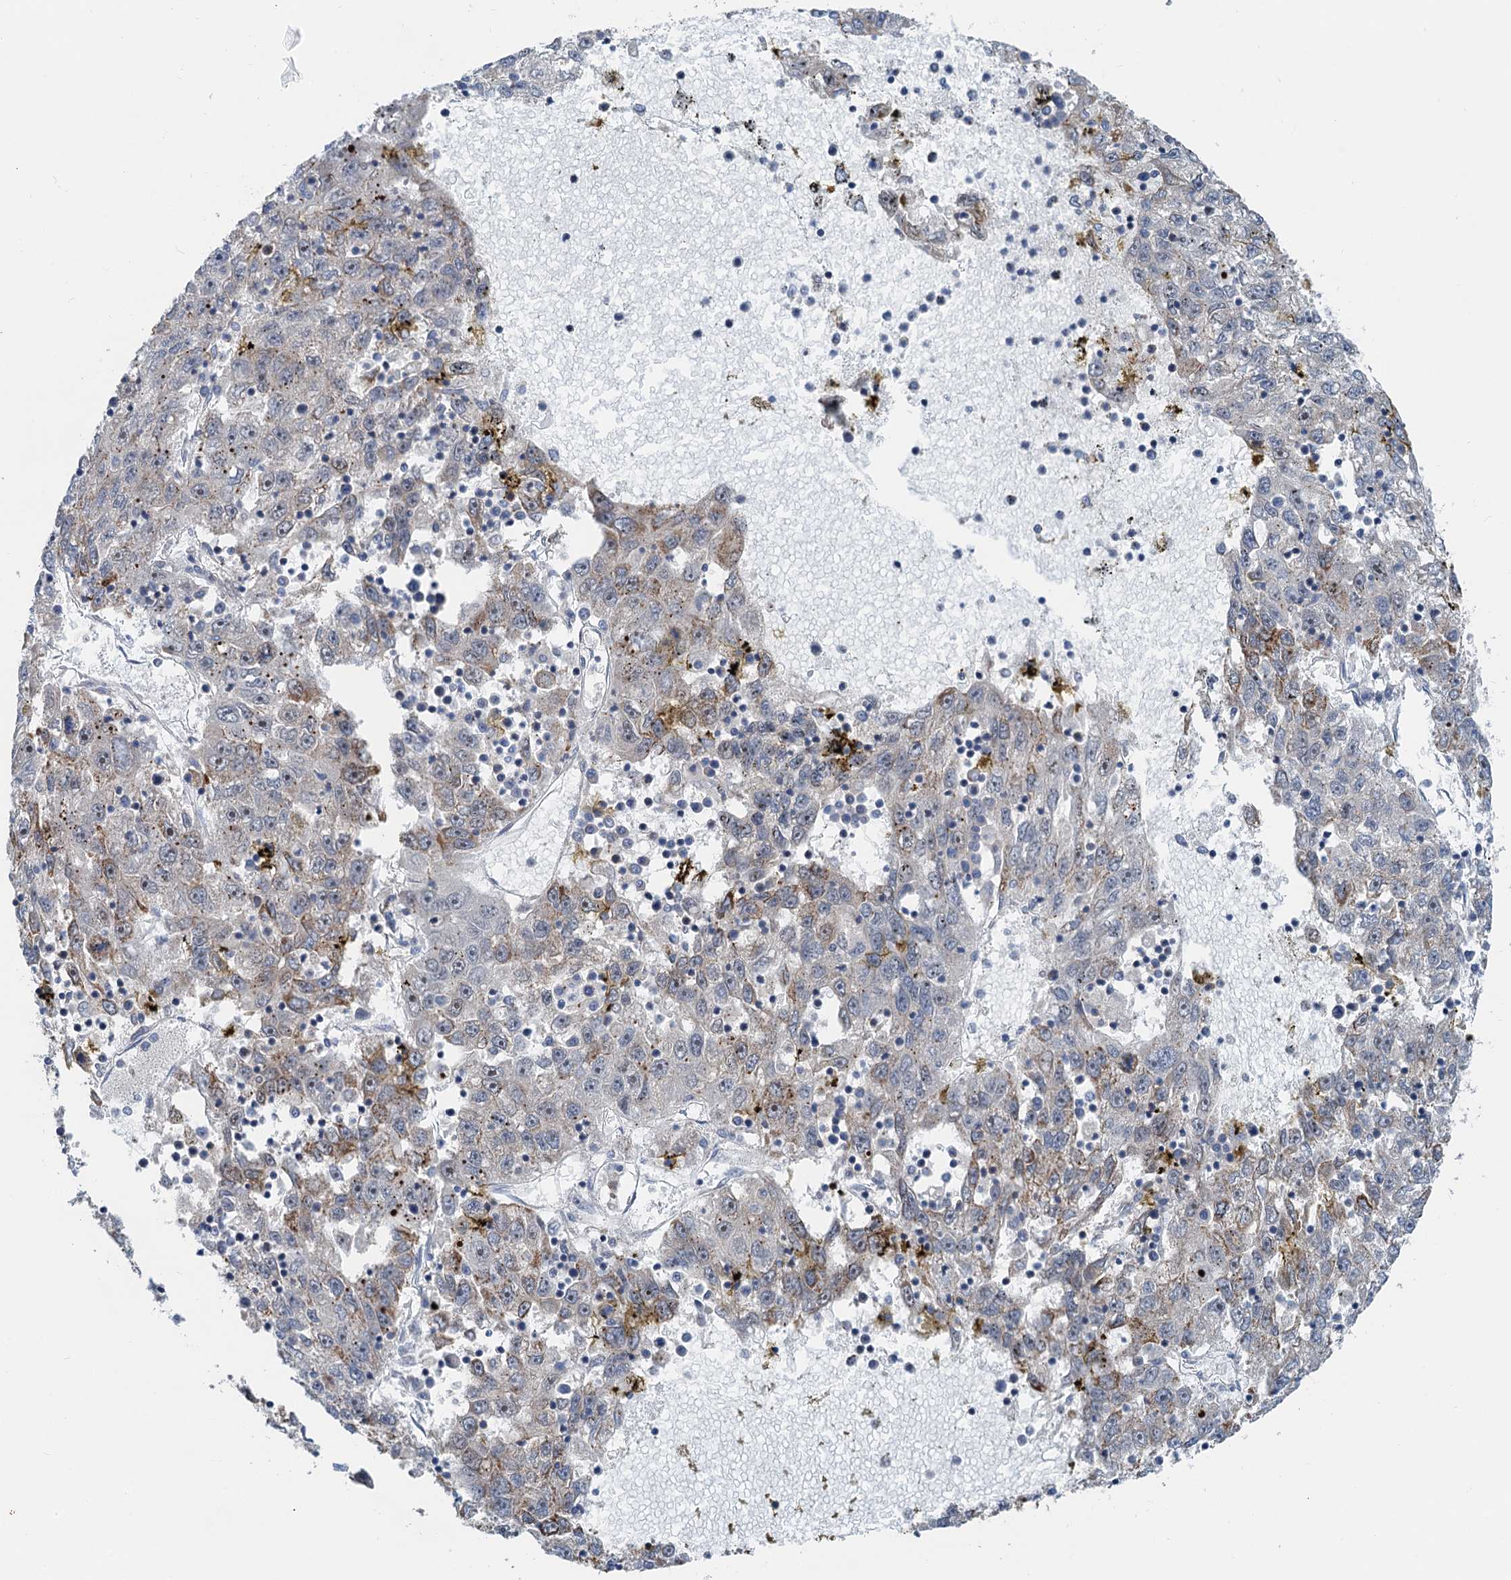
{"staining": {"intensity": "moderate", "quantity": "<25%", "location": "cytoplasmic/membranous"}, "tissue": "liver cancer", "cell_type": "Tumor cells", "image_type": "cancer", "snomed": [{"axis": "morphology", "description": "Carcinoma, Hepatocellular, NOS"}, {"axis": "topography", "description": "Liver"}], "caption": "The photomicrograph shows immunohistochemical staining of liver hepatocellular carcinoma. There is moderate cytoplasmic/membranous staining is present in about <25% of tumor cells.", "gene": "ANKRD26", "patient": {"sex": "male", "age": 49}}